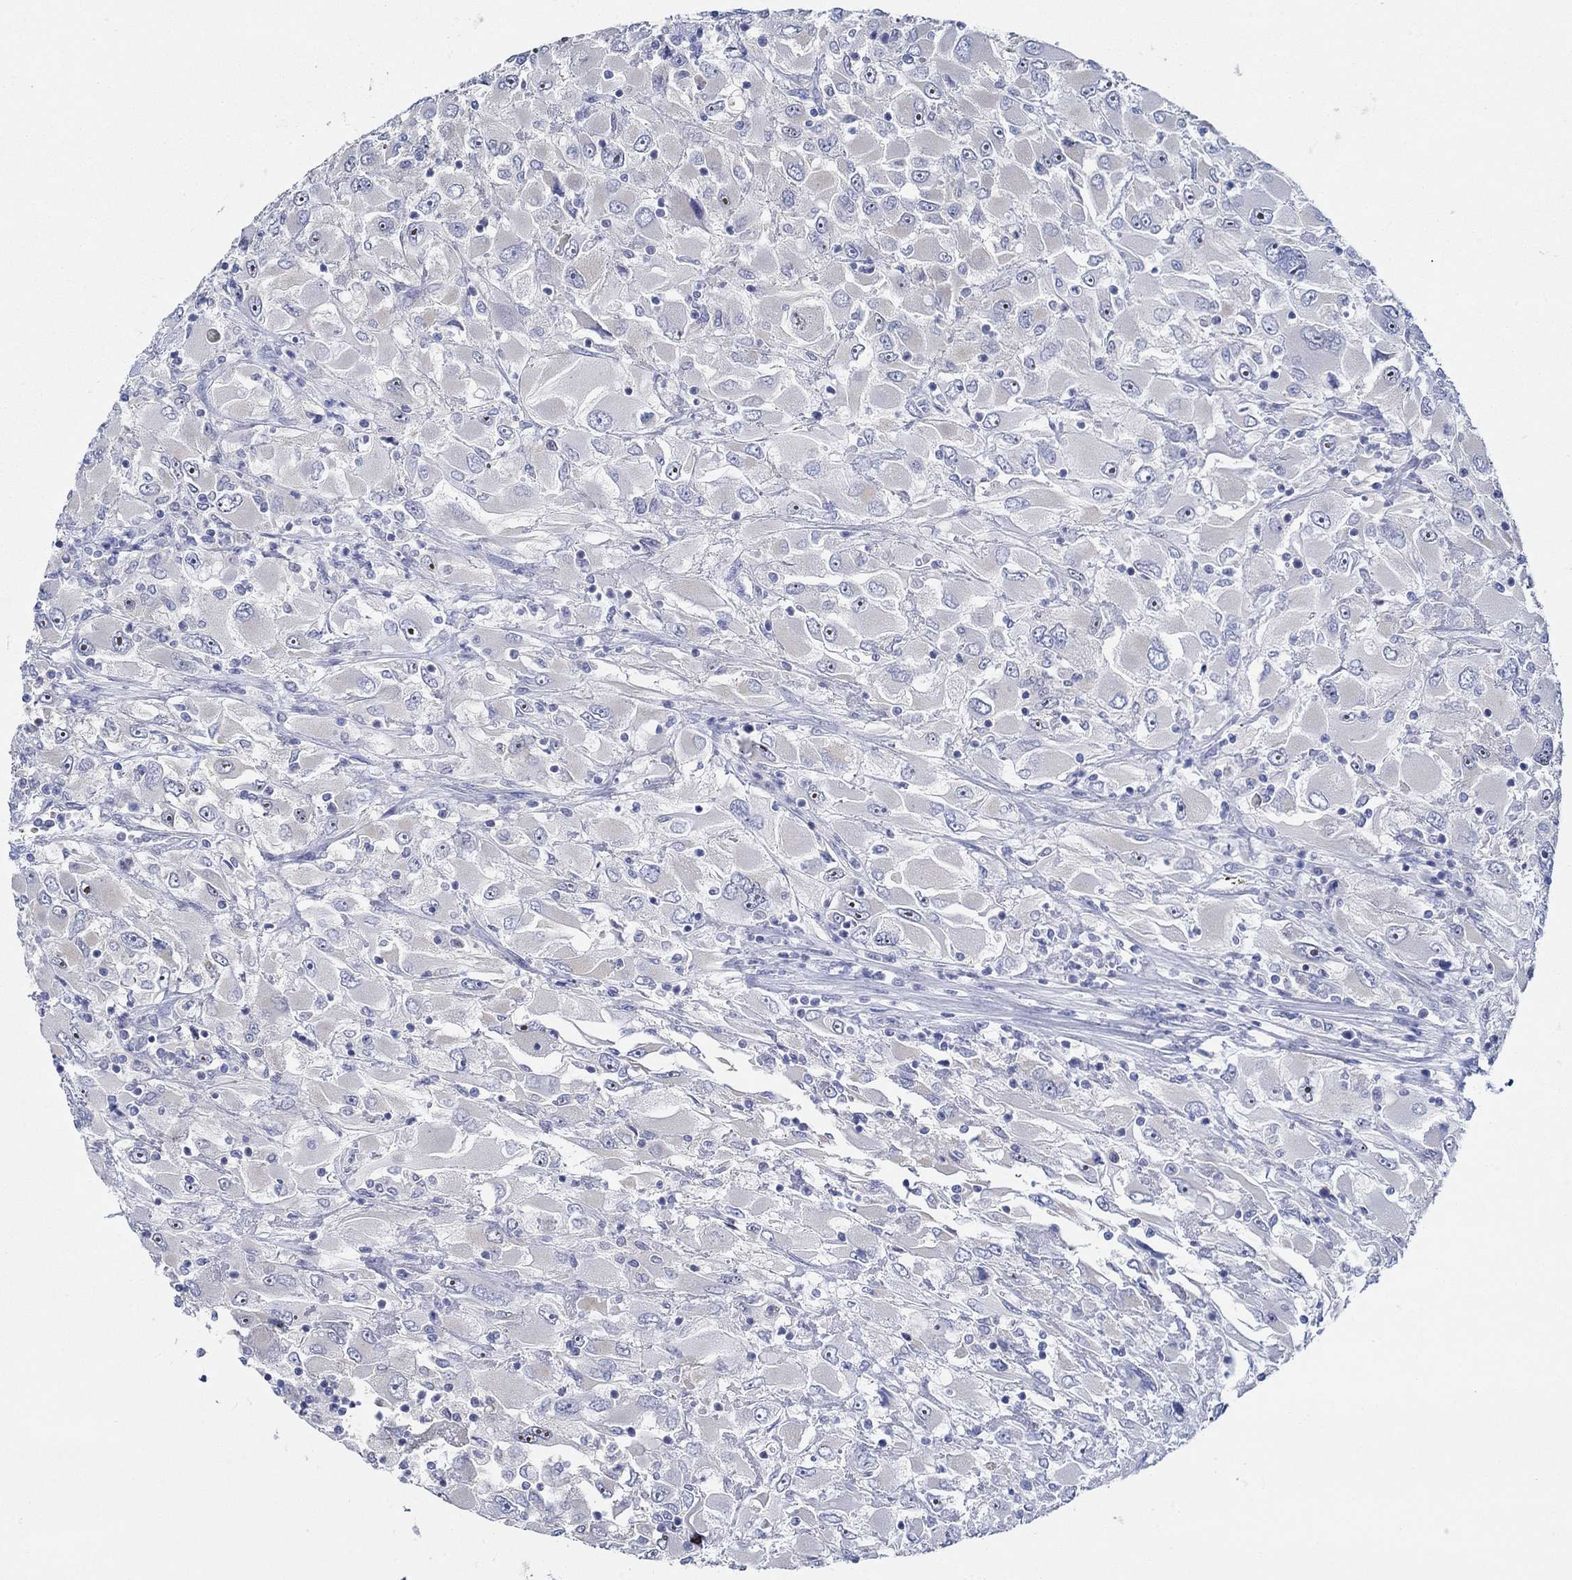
{"staining": {"intensity": "negative", "quantity": "none", "location": "none"}, "tissue": "renal cancer", "cell_type": "Tumor cells", "image_type": "cancer", "snomed": [{"axis": "morphology", "description": "Adenocarcinoma, NOS"}, {"axis": "topography", "description": "Kidney"}], "caption": "This is an immunohistochemistry (IHC) histopathology image of renal adenocarcinoma. There is no staining in tumor cells.", "gene": "SLC27A3", "patient": {"sex": "female", "age": 52}}